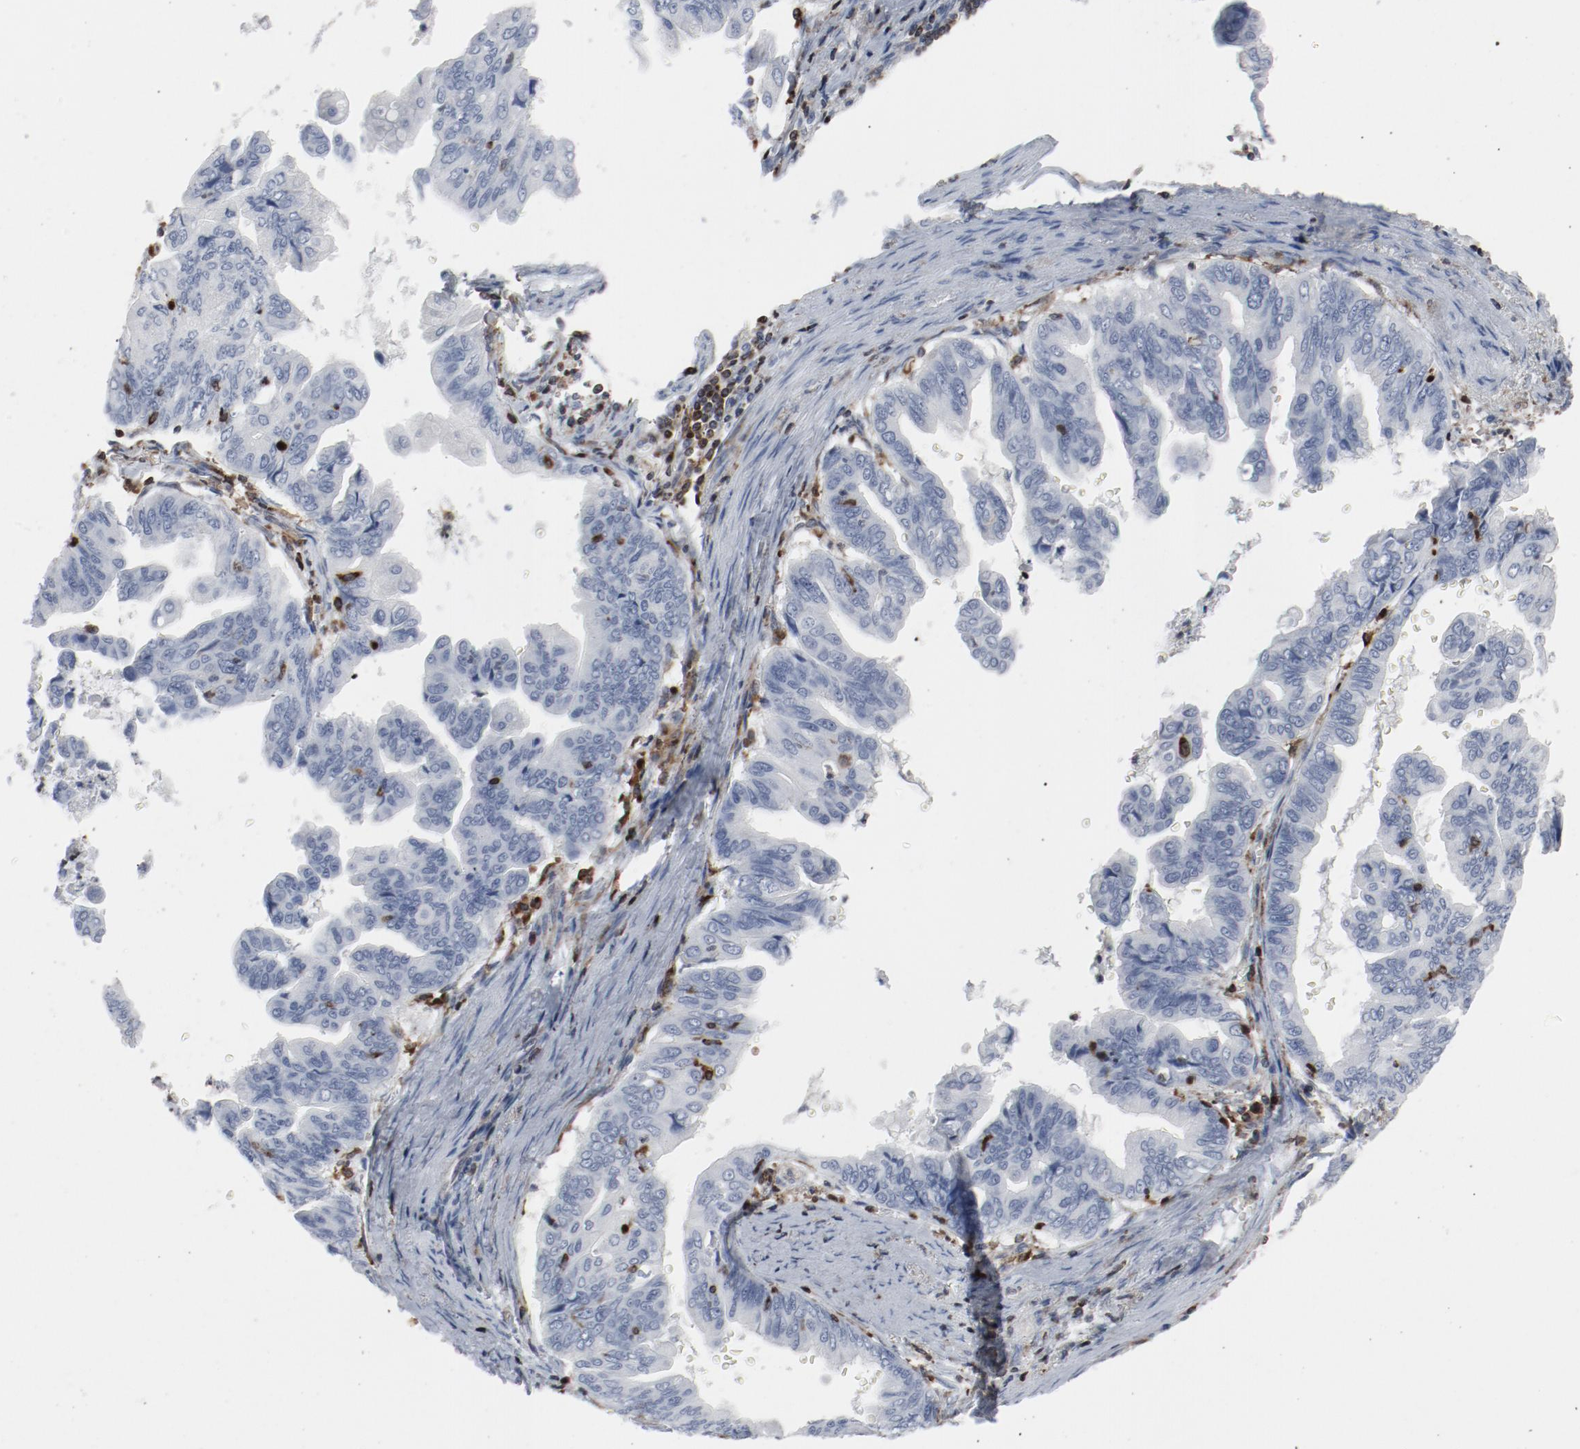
{"staining": {"intensity": "negative", "quantity": "none", "location": "none"}, "tissue": "stomach cancer", "cell_type": "Tumor cells", "image_type": "cancer", "snomed": [{"axis": "morphology", "description": "Adenocarcinoma, NOS"}, {"axis": "topography", "description": "Stomach, upper"}], "caption": "Tumor cells show no significant positivity in stomach adenocarcinoma.", "gene": "LCP2", "patient": {"sex": "male", "age": 80}}